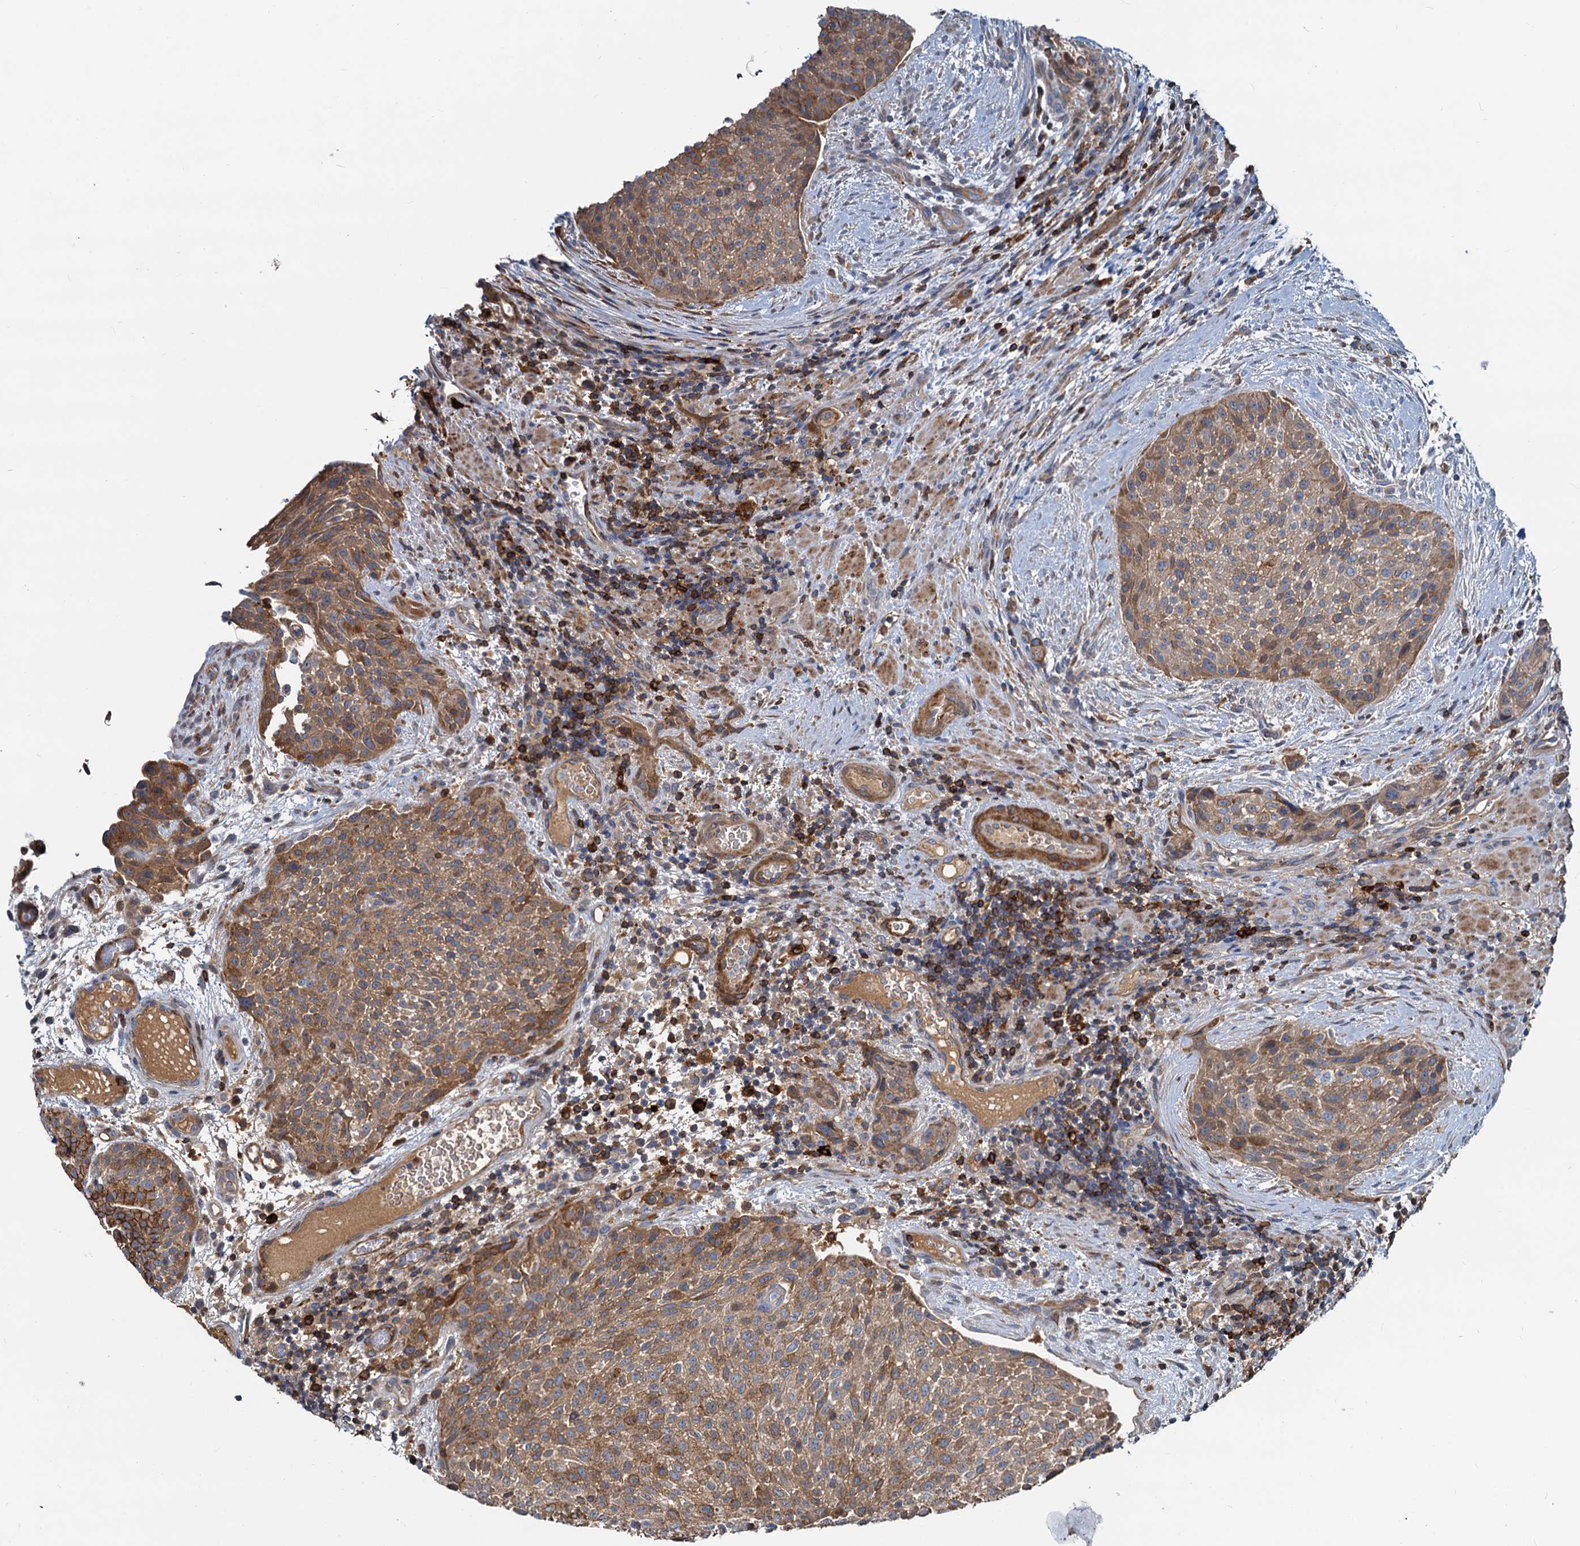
{"staining": {"intensity": "moderate", "quantity": ">75%", "location": "cytoplasmic/membranous"}, "tissue": "urothelial cancer", "cell_type": "Tumor cells", "image_type": "cancer", "snomed": [{"axis": "morphology", "description": "Normal tissue, NOS"}, {"axis": "morphology", "description": "Urothelial carcinoma, NOS"}, {"axis": "topography", "description": "Urinary bladder"}, {"axis": "topography", "description": "Peripheral nerve tissue"}], "caption": "Transitional cell carcinoma stained for a protein (brown) reveals moderate cytoplasmic/membranous positive staining in about >75% of tumor cells.", "gene": "LNX2", "patient": {"sex": "male", "age": 35}}